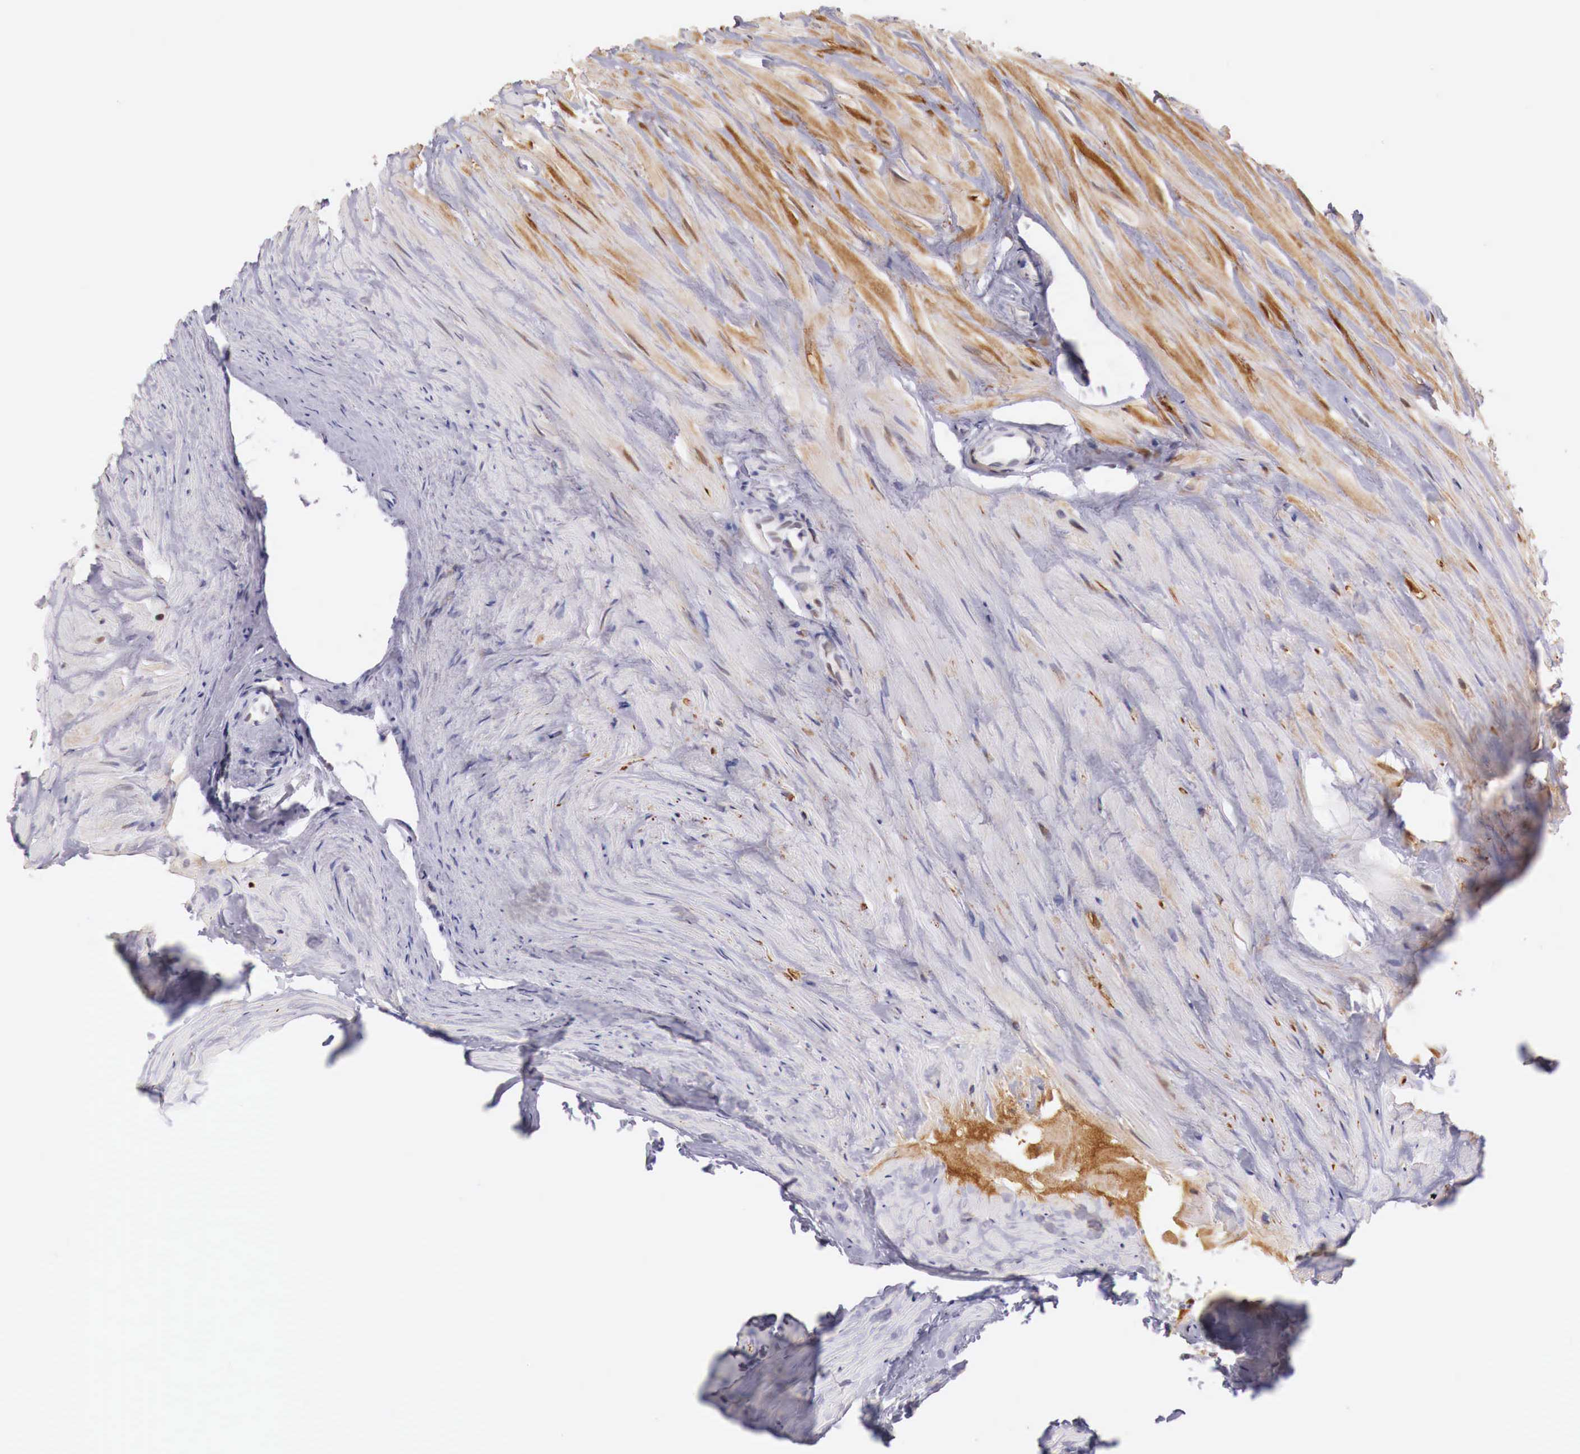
{"staining": {"intensity": "negative", "quantity": "none", "location": "none"}, "tissue": "epididymis", "cell_type": "Glandular cells", "image_type": "normal", "snomed": [{"axis": "morphology", "description": "Normal tissue, NOS"}, {"axis": "topography", "description": "Epididymis"}], "caption": "Human epididymis stained for a protein using IHC exhibits no positivity in glandular cells.", "gene": "CLCN5", "patient": {"sex": "male", "age": 37}}